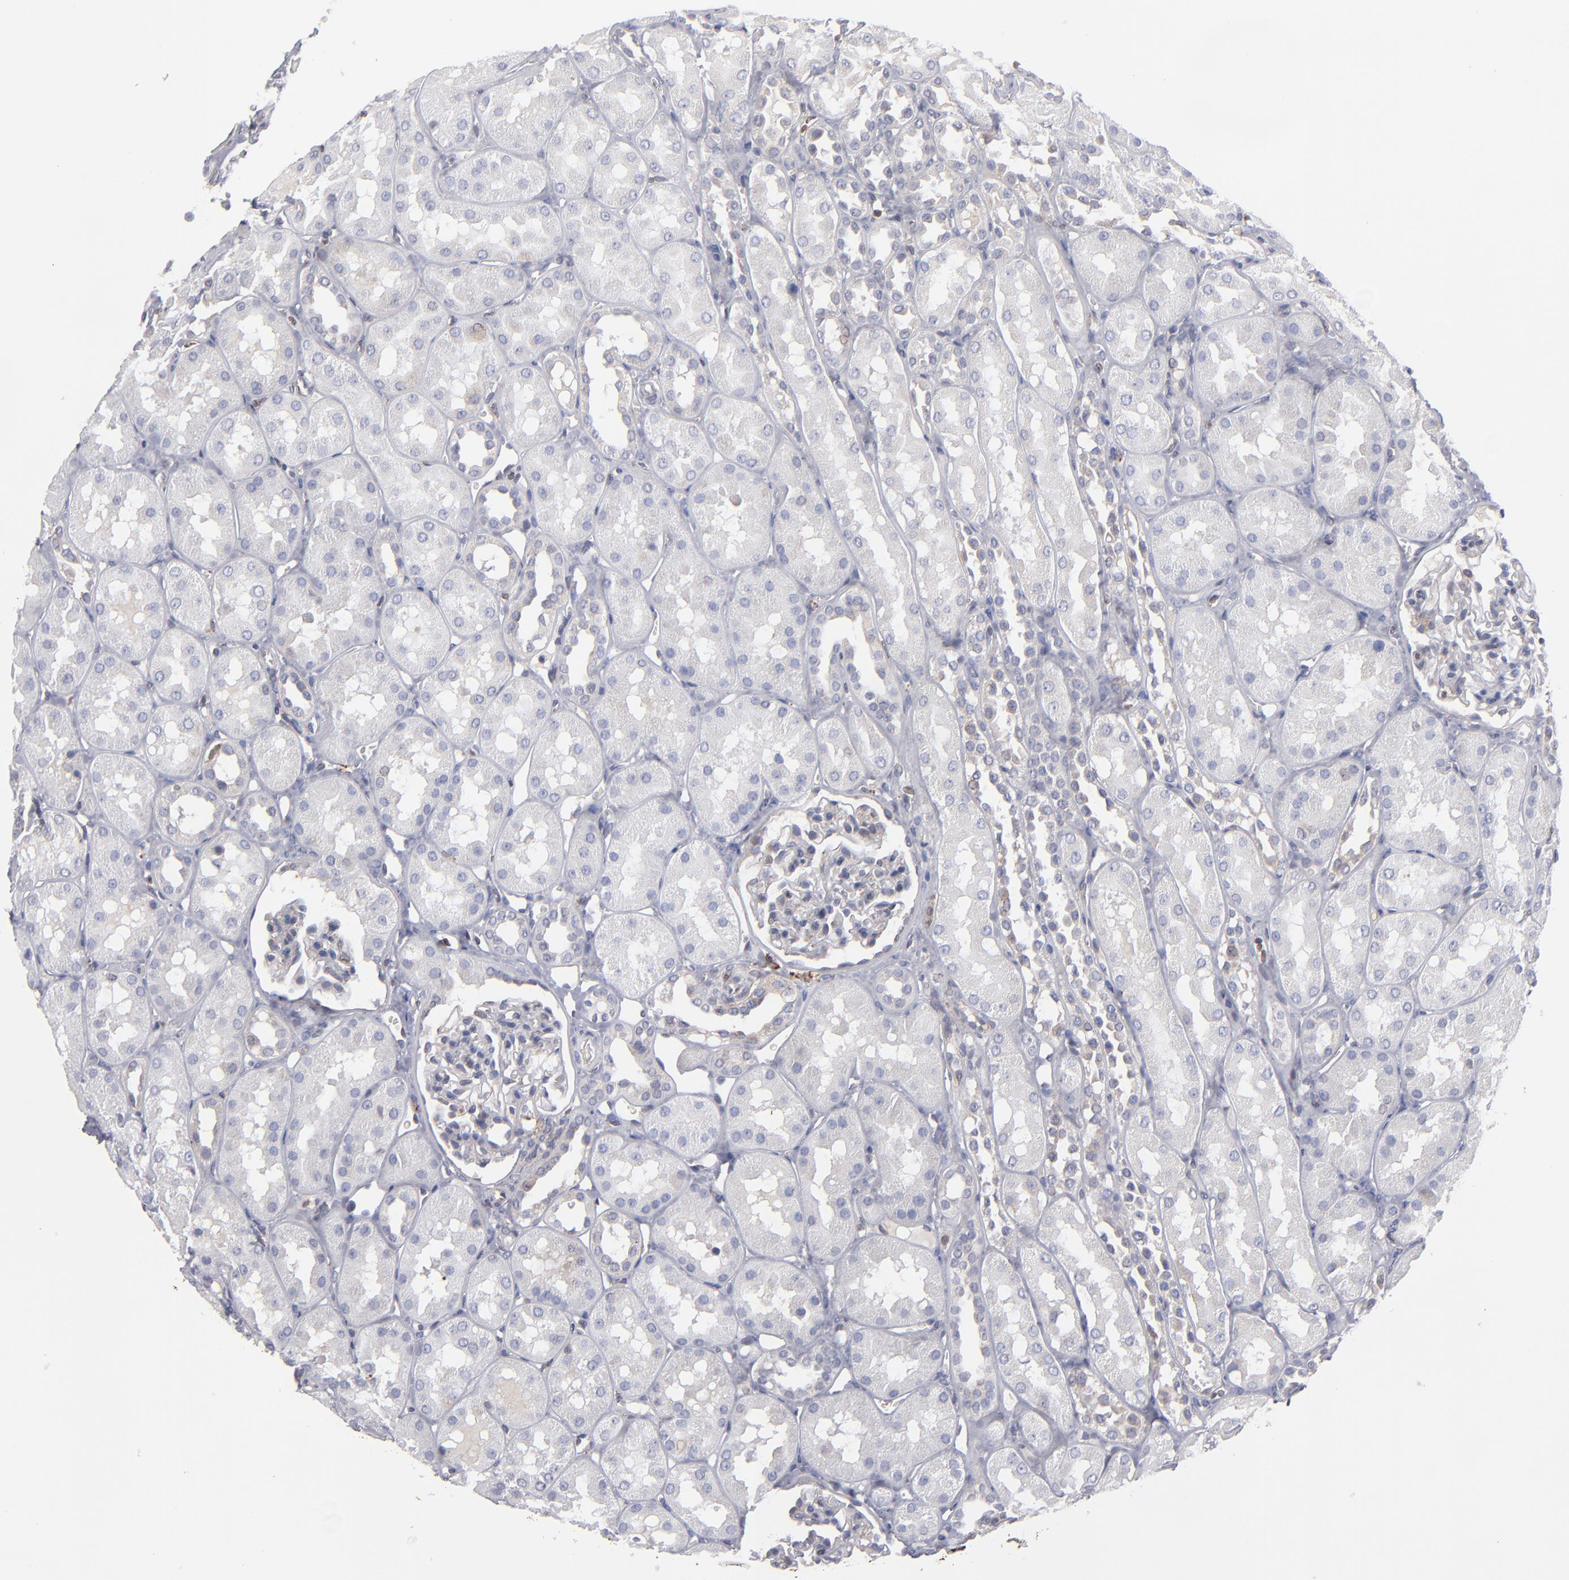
{"staining": {"intensity": "negative", "quantity": "none", "location": "none"}, "tissue": "kidney", "cell_type": "Cells in glomeruli", "image_type": "normal", "snomed": [{"axis": "morphology", "description": "Normal tissue, NOS"}, {"axis": "topography", "description": "Kidney"}], "caption": "Photomicrograph shows no protein positivity in cells in glomeruli of normal kidney. Brightfield microscopy of immunohistochemistry stained with DAB (3,3'-diaminobenzidine) (brown) and hematoxylin (blue), captured at high magnification.", "gene": "TMX1", "patient": {"sex": "male", "age": 16}}